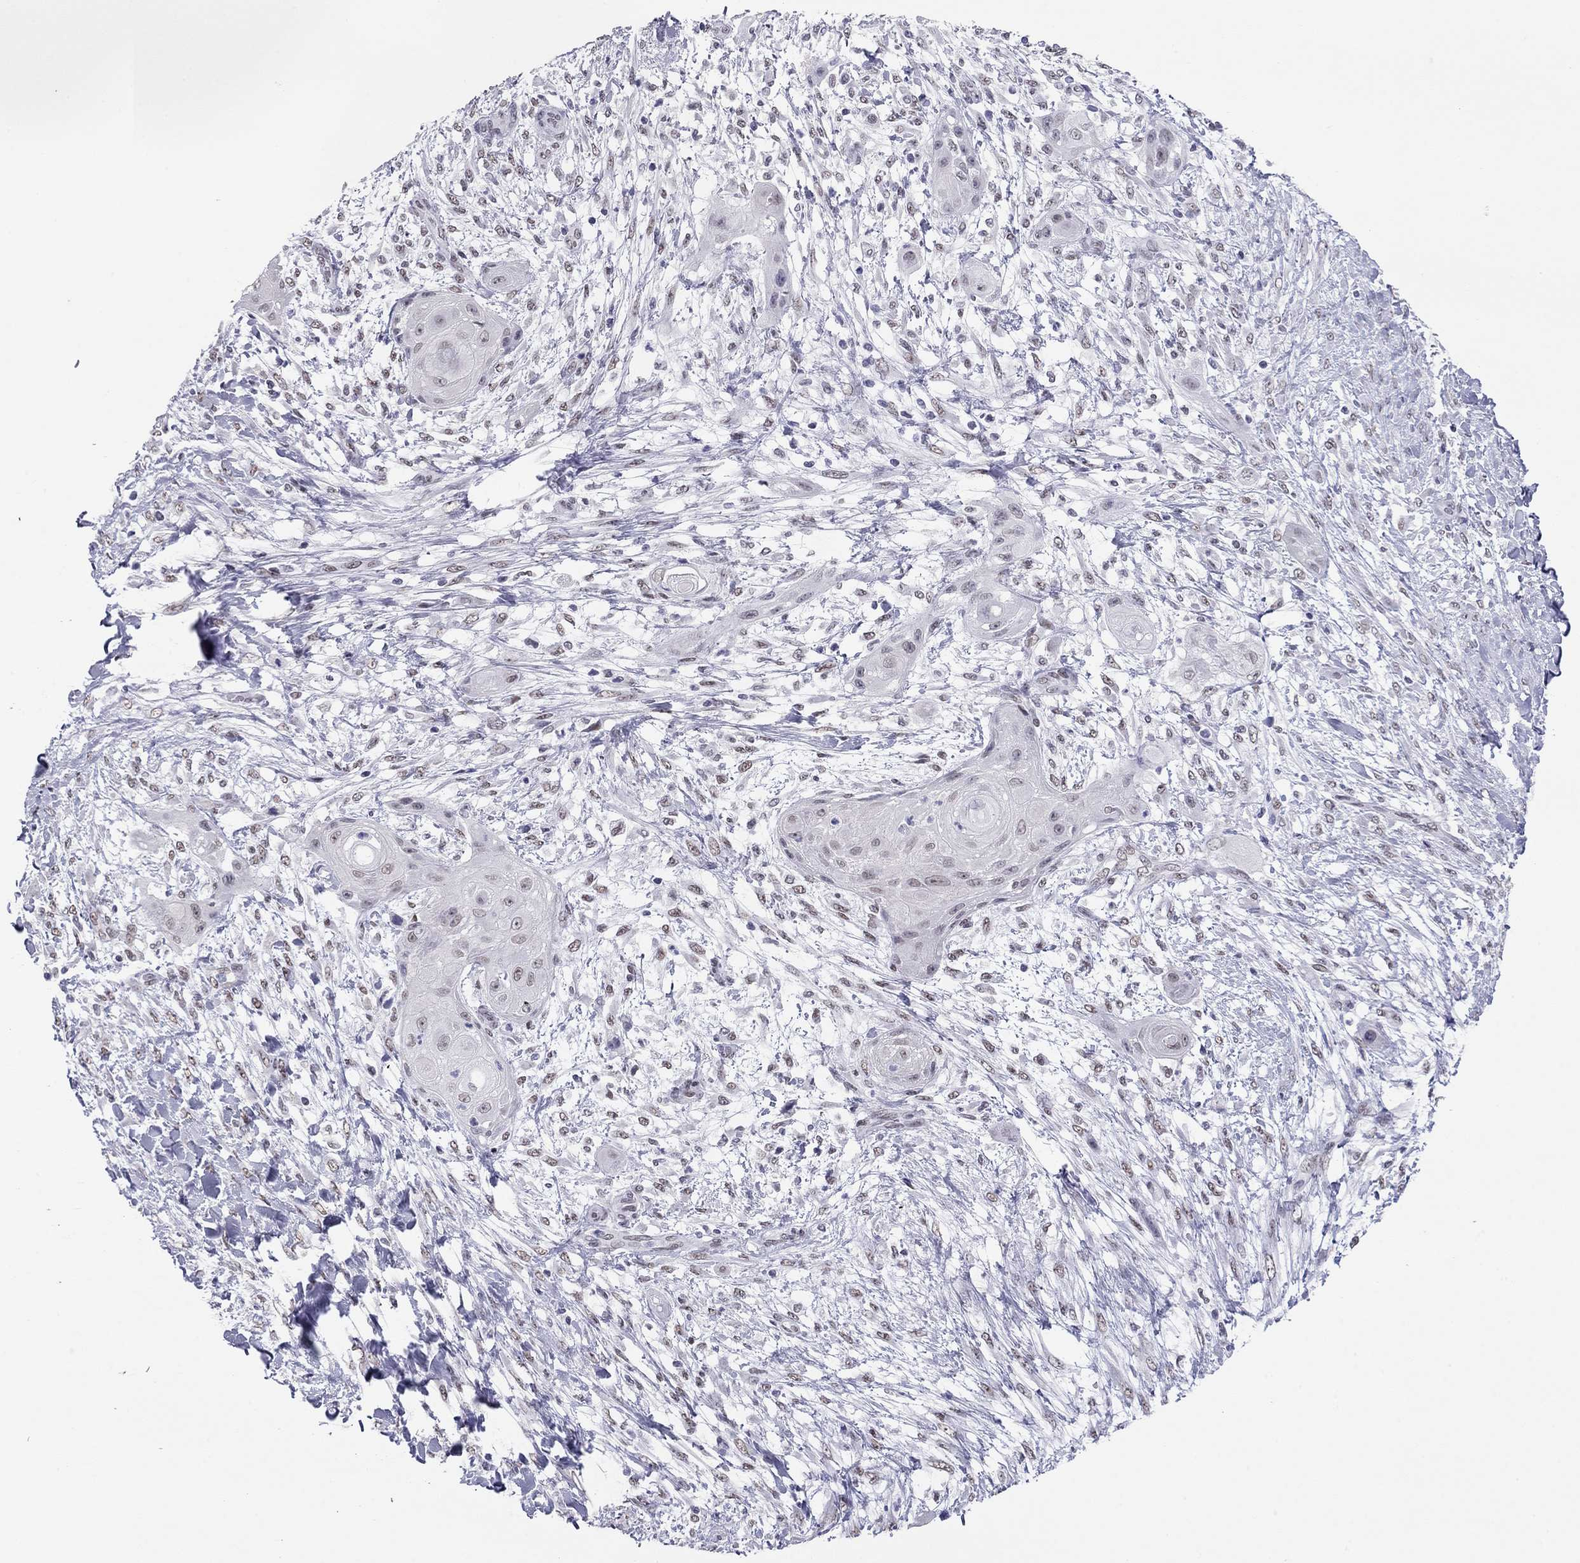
{"staining": {"intensity": "negative", "quantity": "none", "location": "none"}, "tissue": "skin cancer", "cell_type": "Tumor cells", "image_type": "cancer", "snomed": [{"axis": "morphology", "description": "Squamous cell carcinoma, NOS"}, {"axis": "topography", "description": "Skin"}], "caption": "This image is of skin squamous cell carcinoma stained with immunohistochemistry to label a protein in brown with the nuclei are counter-stained blue. There is no positivity in tumor cells.", "gene": "DOT1L", "patient": {"sex": "male", "age": 62}}